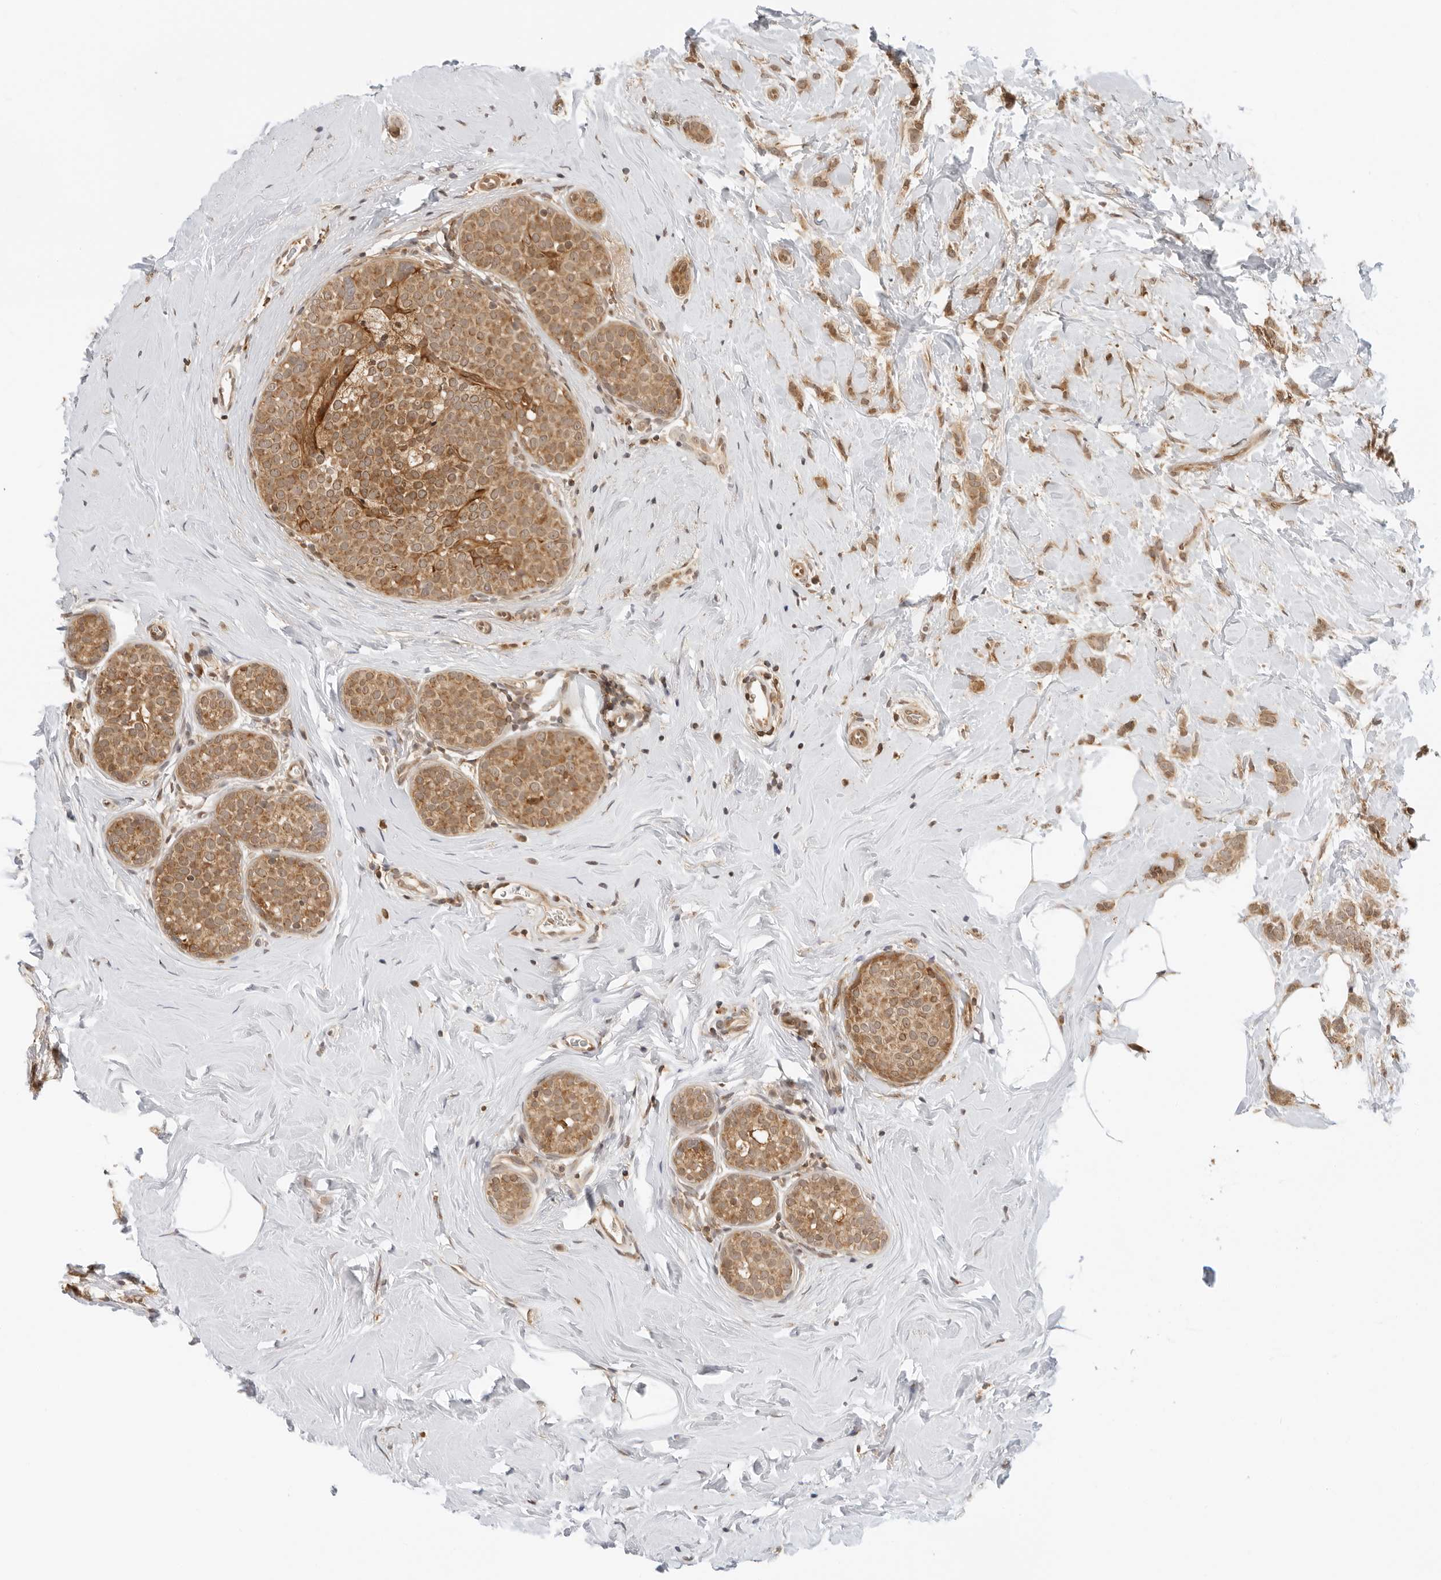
{"staining": {"intensity": "moderate", "quantity": ">75%", "location": "cytoplasmic/membranous"}, "tissue": "breast cancer", "cell_type": "Tumor cells", "image_type": "cancer", "snomed": [{"axis": "morphology", "description": "Lobular carcinoma, in situ"}, {"axis": "morphology", "description": "Lobular carcinoma"}, {"axis": "topography", "description": "Breast"}], "caption": "Protein expression analysis of human breast cancer (lobular carcinoma in situ) reveals moderate cytoplasmic/membranous staining in about >75% of tumor cells. (Brightfield microscopy of DAB IHC at high magnification).", "gene": "RC3H1", "patient": {"sex": "female", "age": 41}}